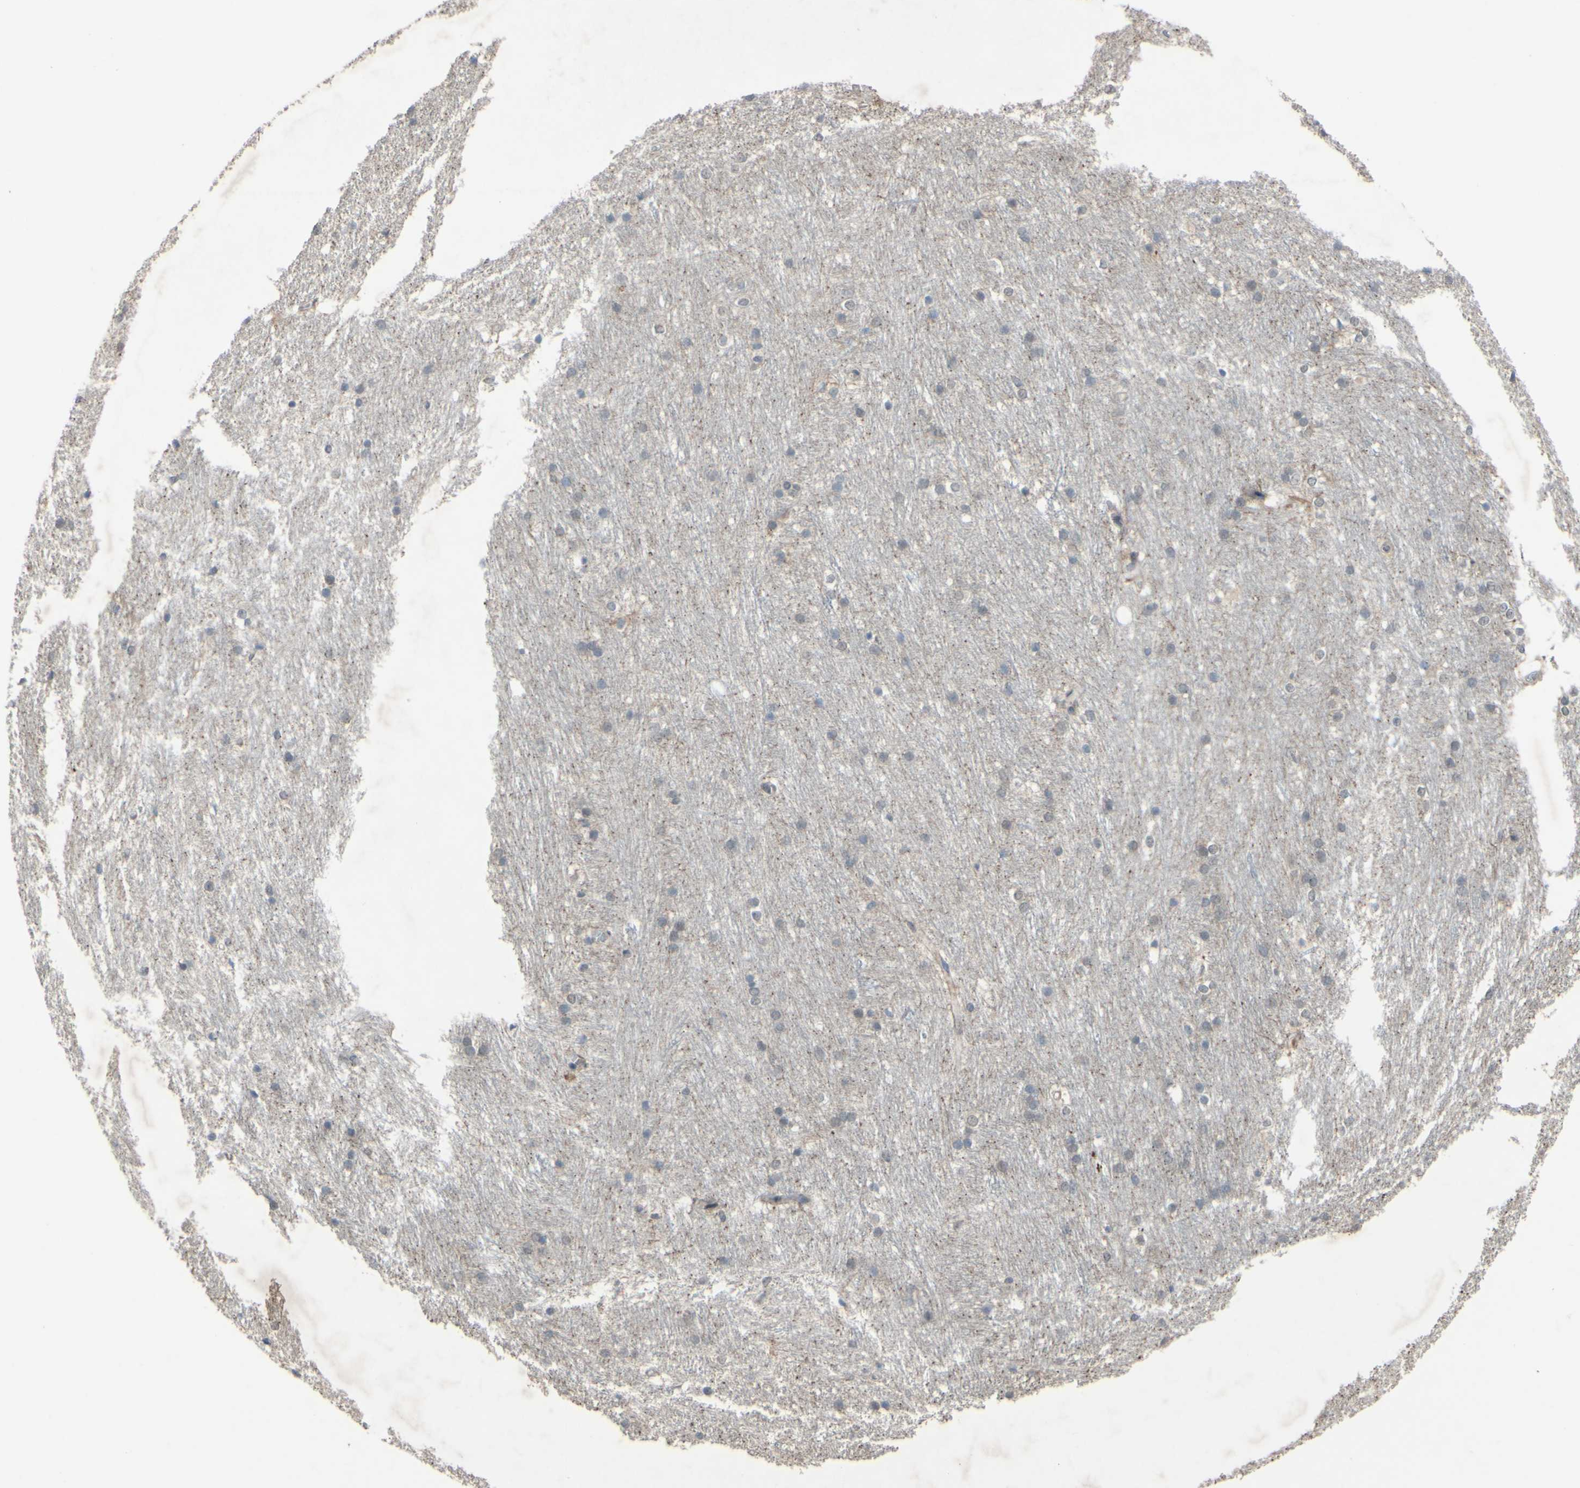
{"staining": {"intensity": "negative", "quantity": "none", "location": "none"}, "tissue": "caudate", "cell_type": "Glial cells", "image_type": "normal", "snomed": [{"axis": "morphology", "description": "Normal tissue, NOS"}, {"axis": "topography", "description": "Lateral ventricle wall"}], "caption": "IHC photomicrograph of normal caudate: caudate stained with DAB demonstrates no significant protein positivity in glial cells.", "gene": "CDCP1", "patient": {"sex": "female", "age": 19}}